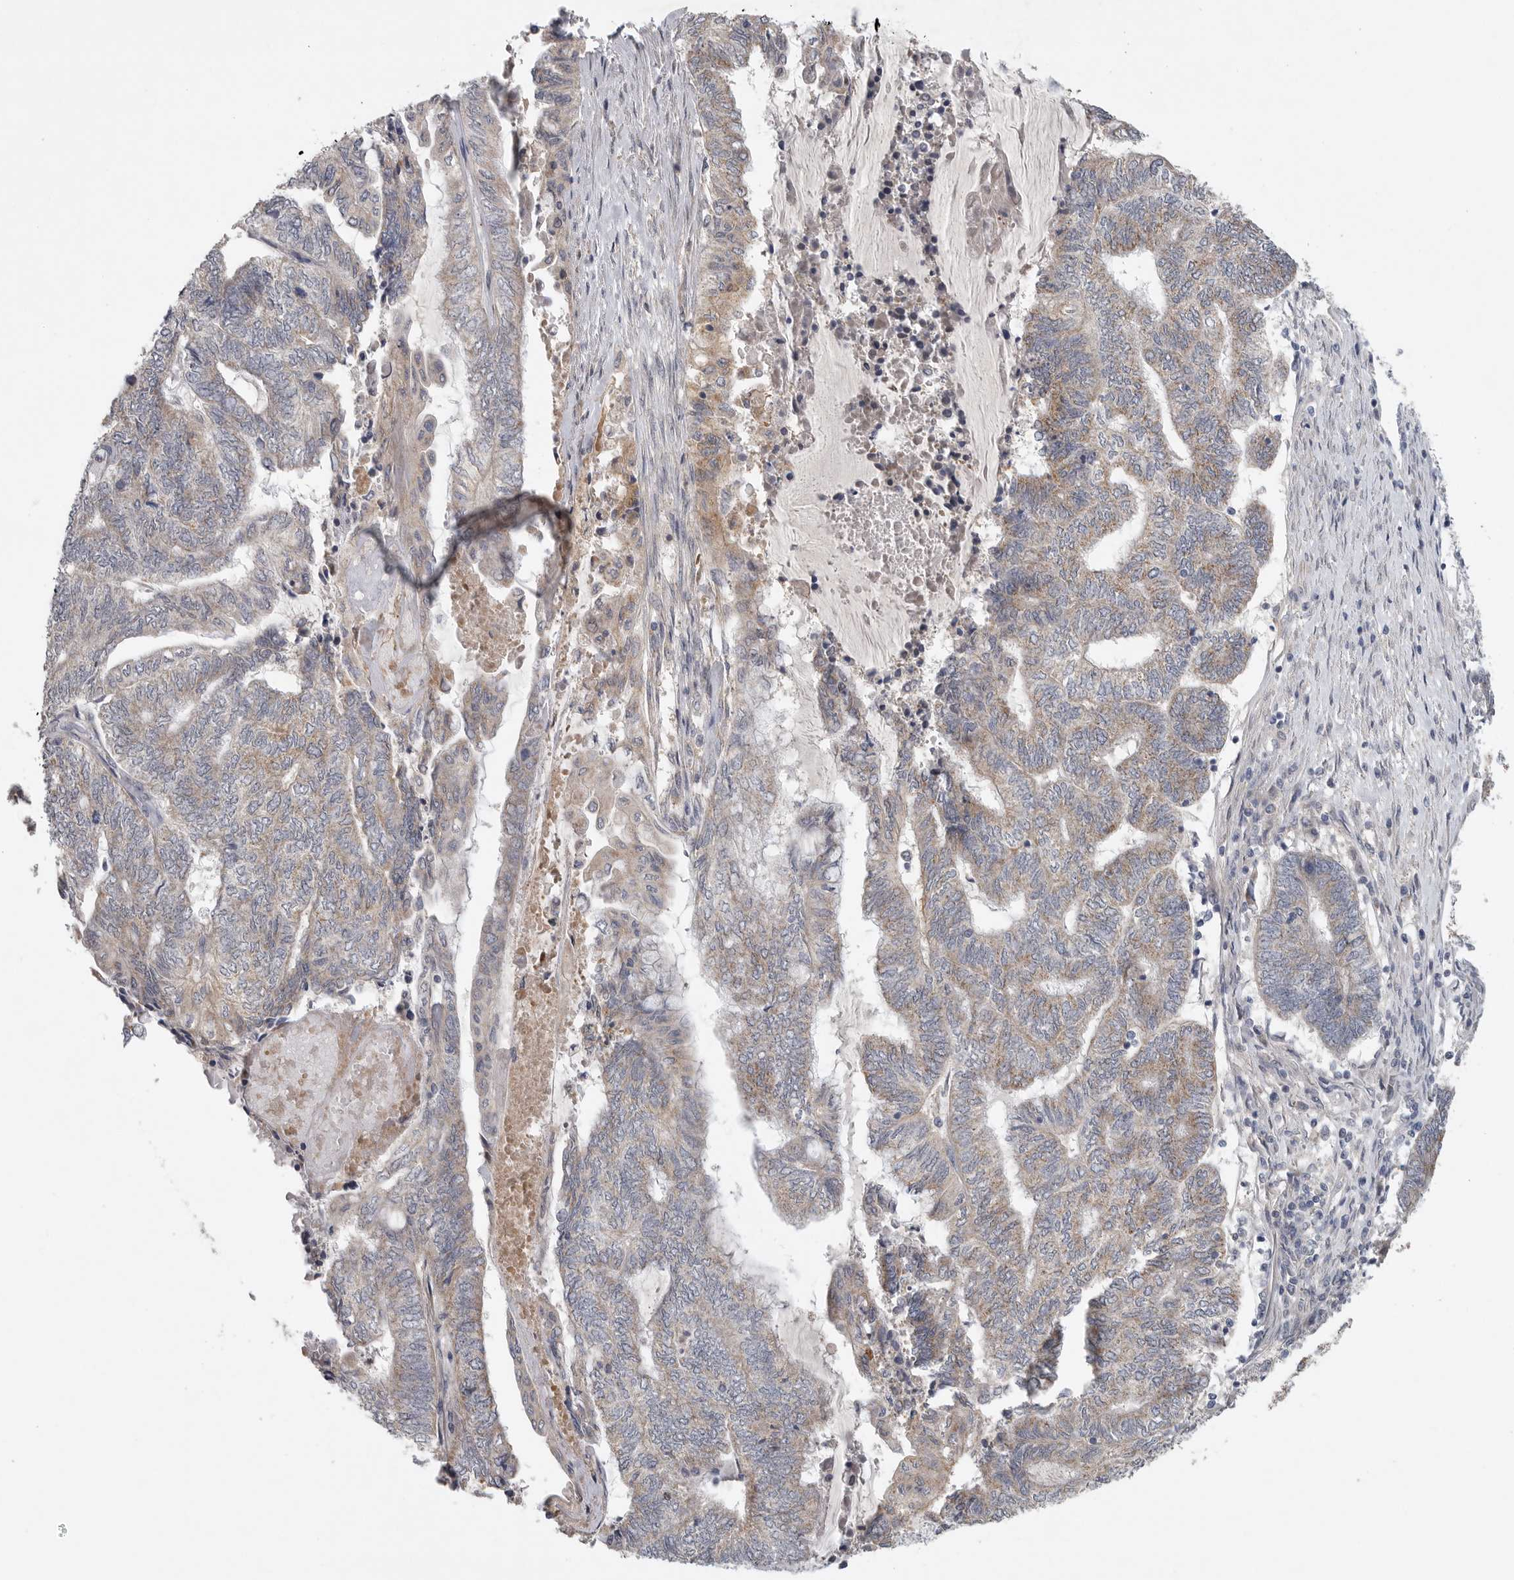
{"staining": {"intensity": "weak", "quantity": "25%-75%", "location": "cytoplasmic/membranous"}, "tissue": "endometrial cancer", "cell_type": "Tumor cells", "image_type": "cancer", "snomed": [{"axis": "morphology", "description": "Adenocarcinoma, NOS"}, {"axis": "topography", "description": "Uterus"}, {"axis": "topography", "description": "Endometrium"}], "caption": "Endometrial cancer (adenocarcinoma) tissue reveals weak cytoplasmic/membranous expression in about 25%-75% of tumor cells, visualized by immunohistochemistry. (Stains: DAB (3,3'-diaminobenzidine) in brown, nuclei in blue, Microscopy: brightfield microscopy at high magnification).", "gene": "FBXO43", "patient": {"sex": "female", "age": 70}}